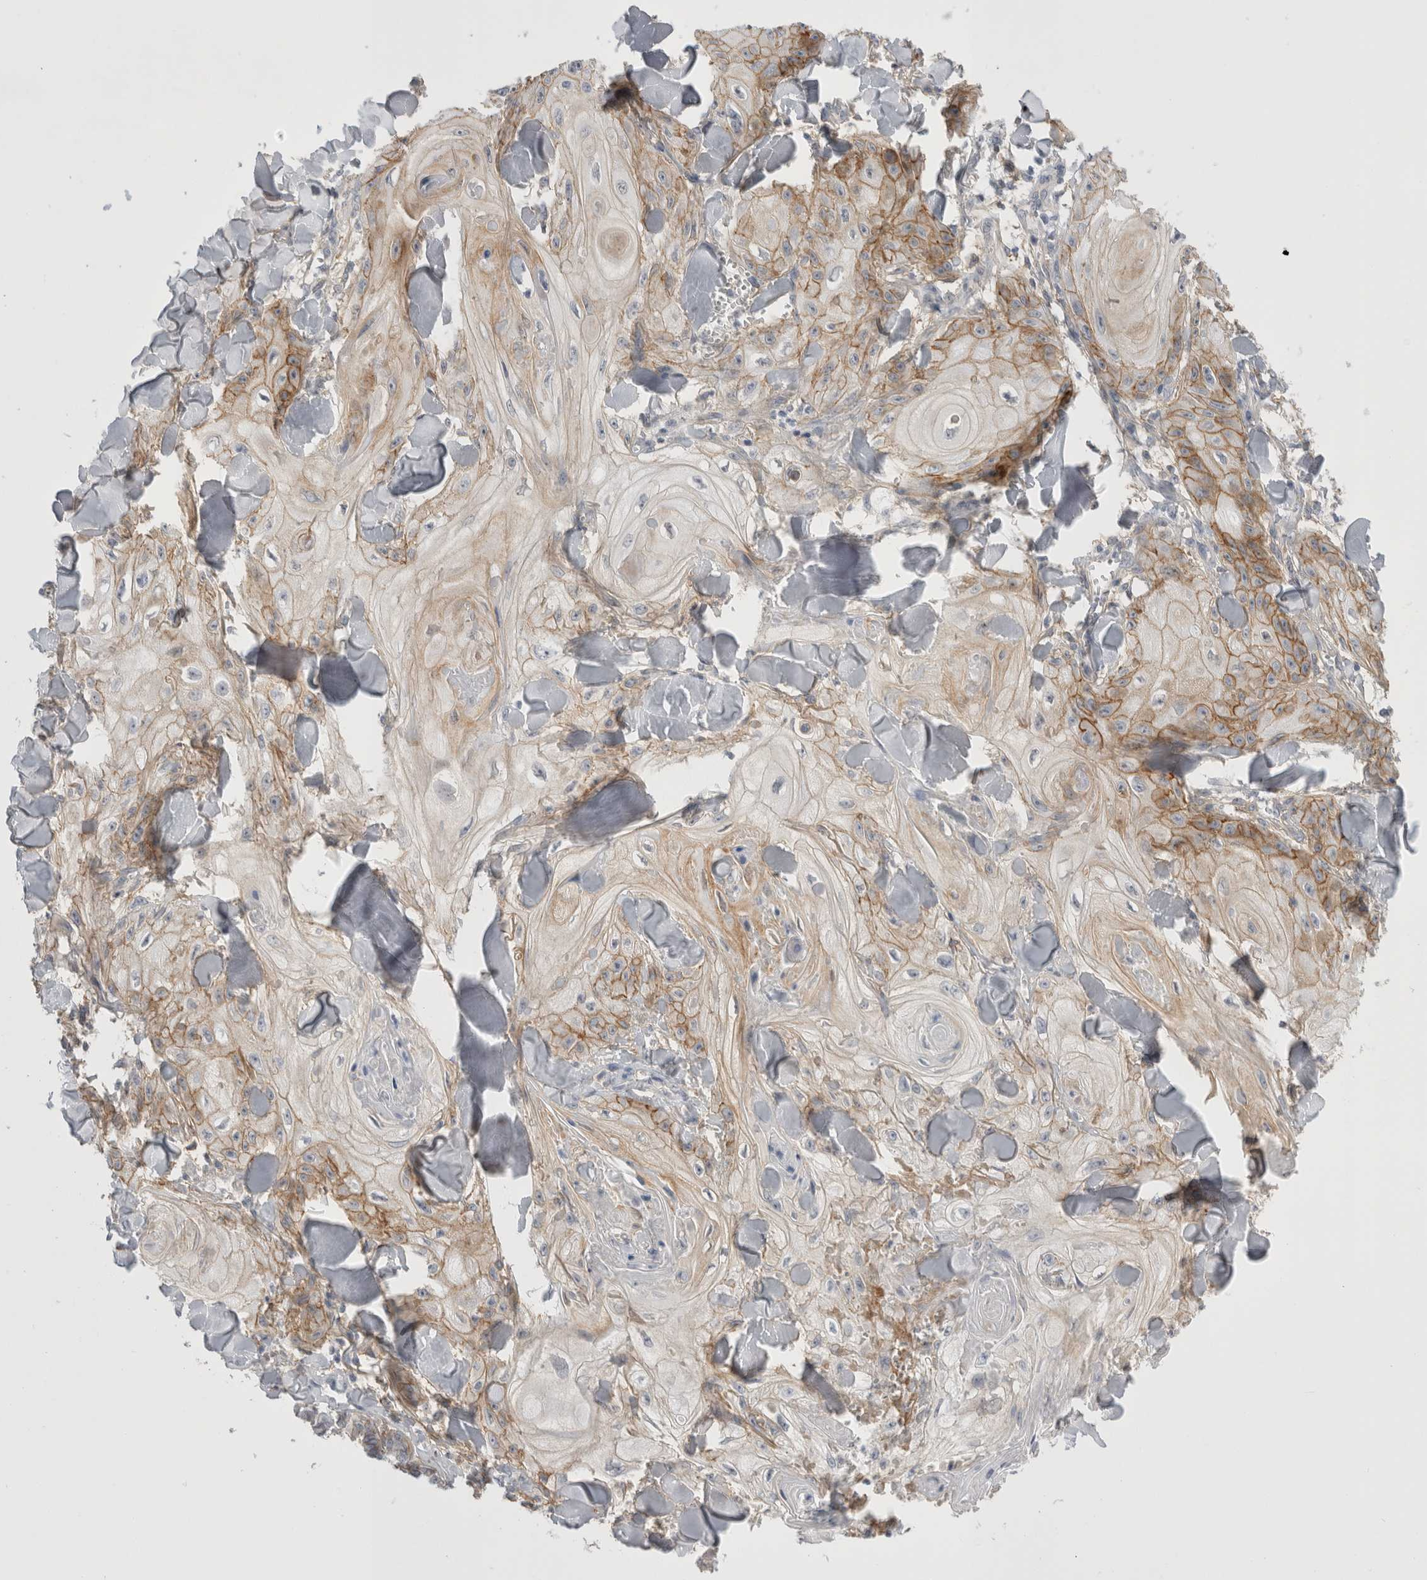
{"staining": {"intensity": "moderate", "quantity": ">75%", "location": "cytoplasmic/membranous"}, "tissue": "skin cancer", "cell_type": "Tumor cells", "image_type": "cancer", "snomed": [{"axis": "morphology", "description": "Squamous cell carcinoma, NOS"}, {"axis": "topography", "description": "Skin"}], "caption": "Skin cancer (squamous cell carcinoma) stained with a brown dye shows moderate cytoplasmic/membranous positive positivity in approximately >75% of tumor cells.", "gene": "VANGL1", "patient": {"sex": "male", "age": 74}}